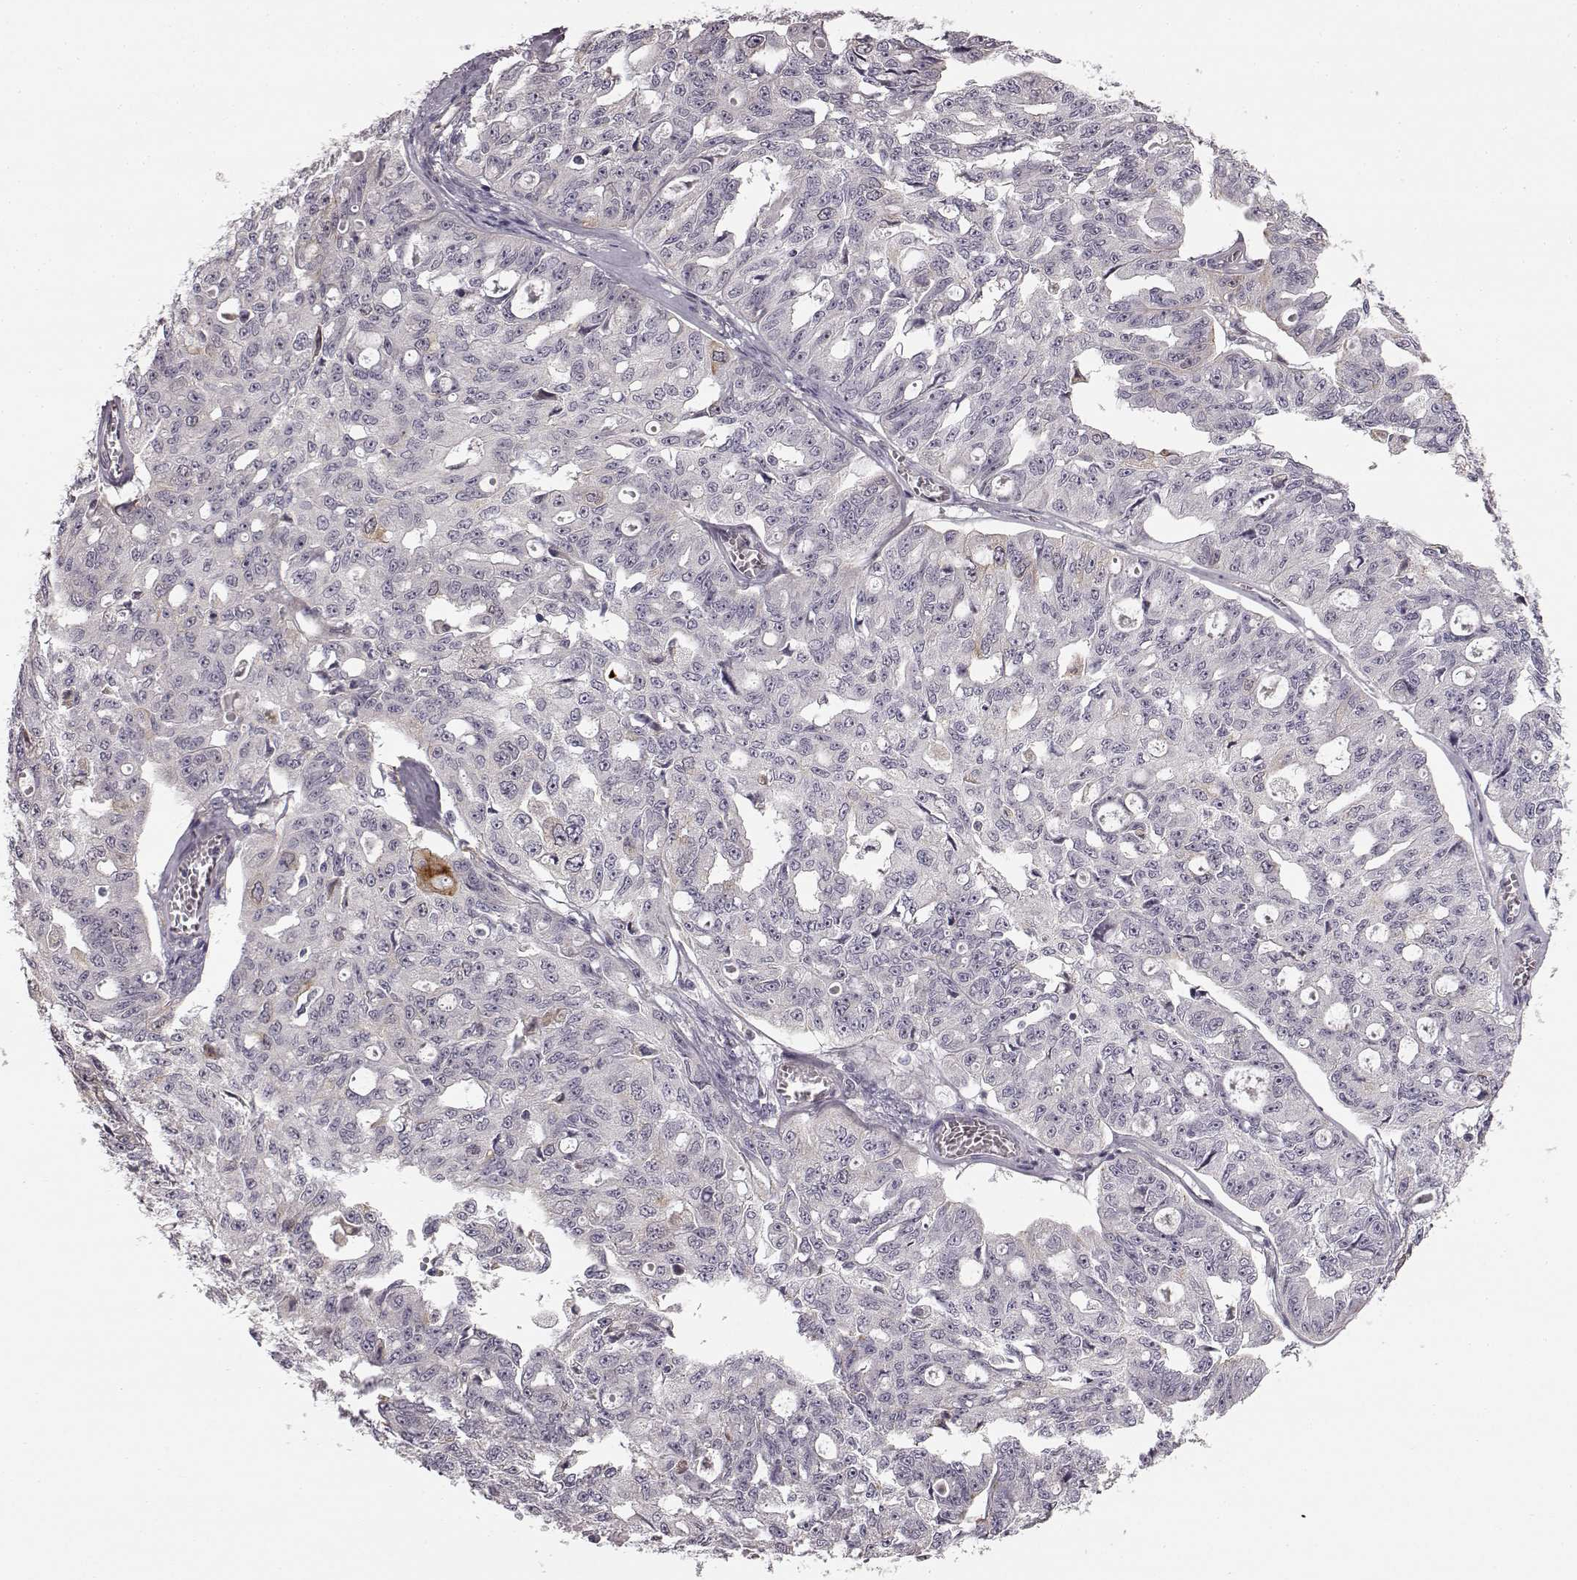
{"staining": {"intensity": "weak", "quantity": "<25%", "location": "cytoplasmic/membranous"}, "tissue": "ovarian cancer", "cell_type": "Tumor cells", "image_type": "cancer", "snomed": [{"axis": "morphology", "description": "Carcinoma, endometroid"}, {"axis": "topography", "description": "Ovary"}], "caption": "Protein analysis of ovarian endometroid carcinoma exhibits no significant positivity in tumor cells.", "gene": "HMMR", "patient": {"sex": "female", "age": 65}}